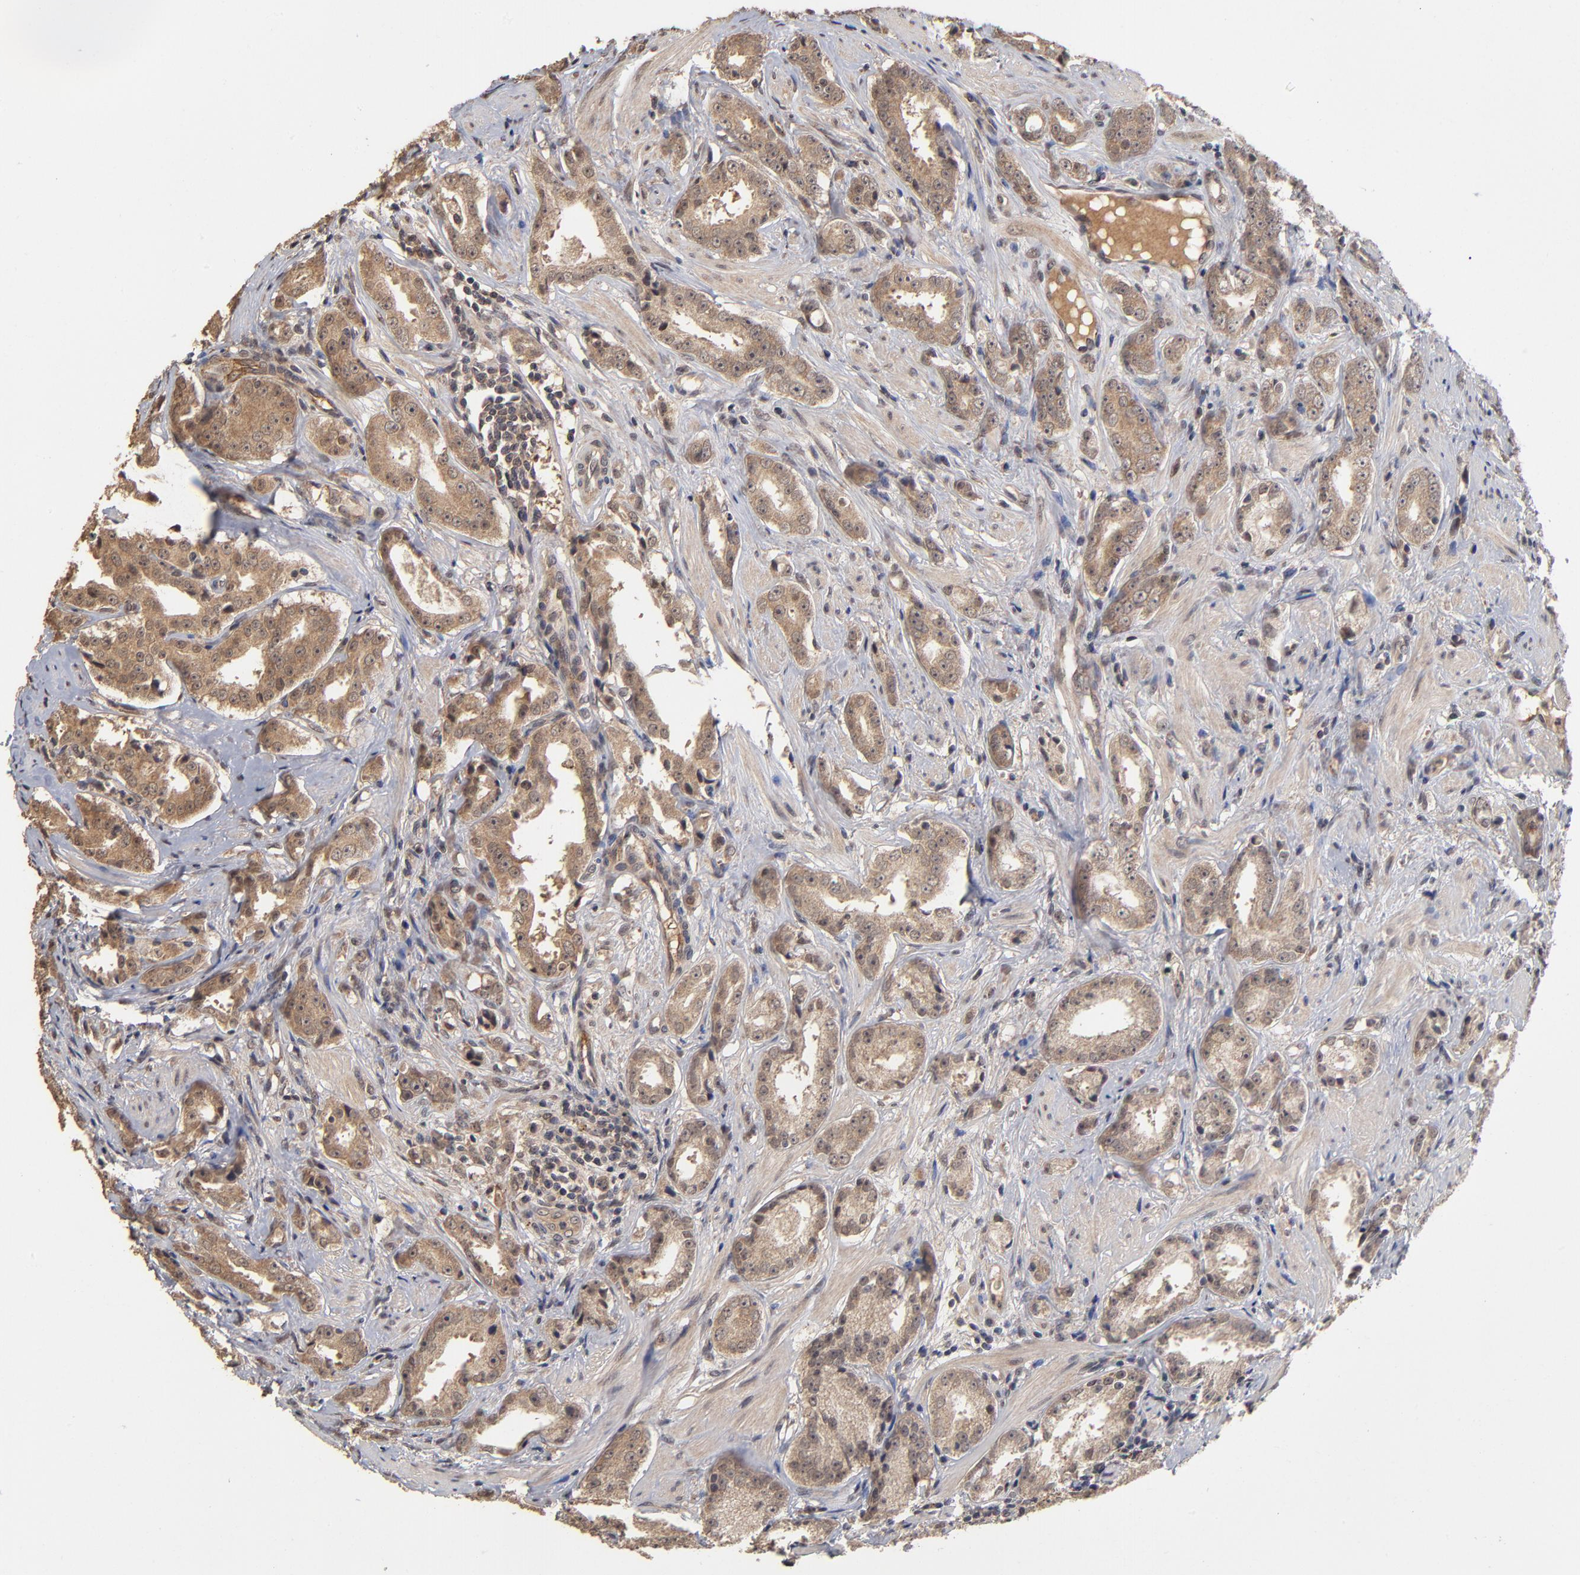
{"staining": {"intensity": "moderate", "quantity": ">75%", "location": "cytoplasmic/membranous"}, "tissue": "prostate cancer", "cell_type": "Tumor cells", "image_type": "cancer", "snomed": [{"axis": "morphology", "description": "Adenocarcinoma, Medium grade"}, {"axis": "topography", "description": "Prostate"}], "caption": "This is an image of IHC staining of prostate cancer (medium-grade adenocarcinoma), which shows moderate expression in the cytoplasmic/membranous of tumor cells.", "gene": "ASB8", "patient": {"sex": "male", "age": 53}}